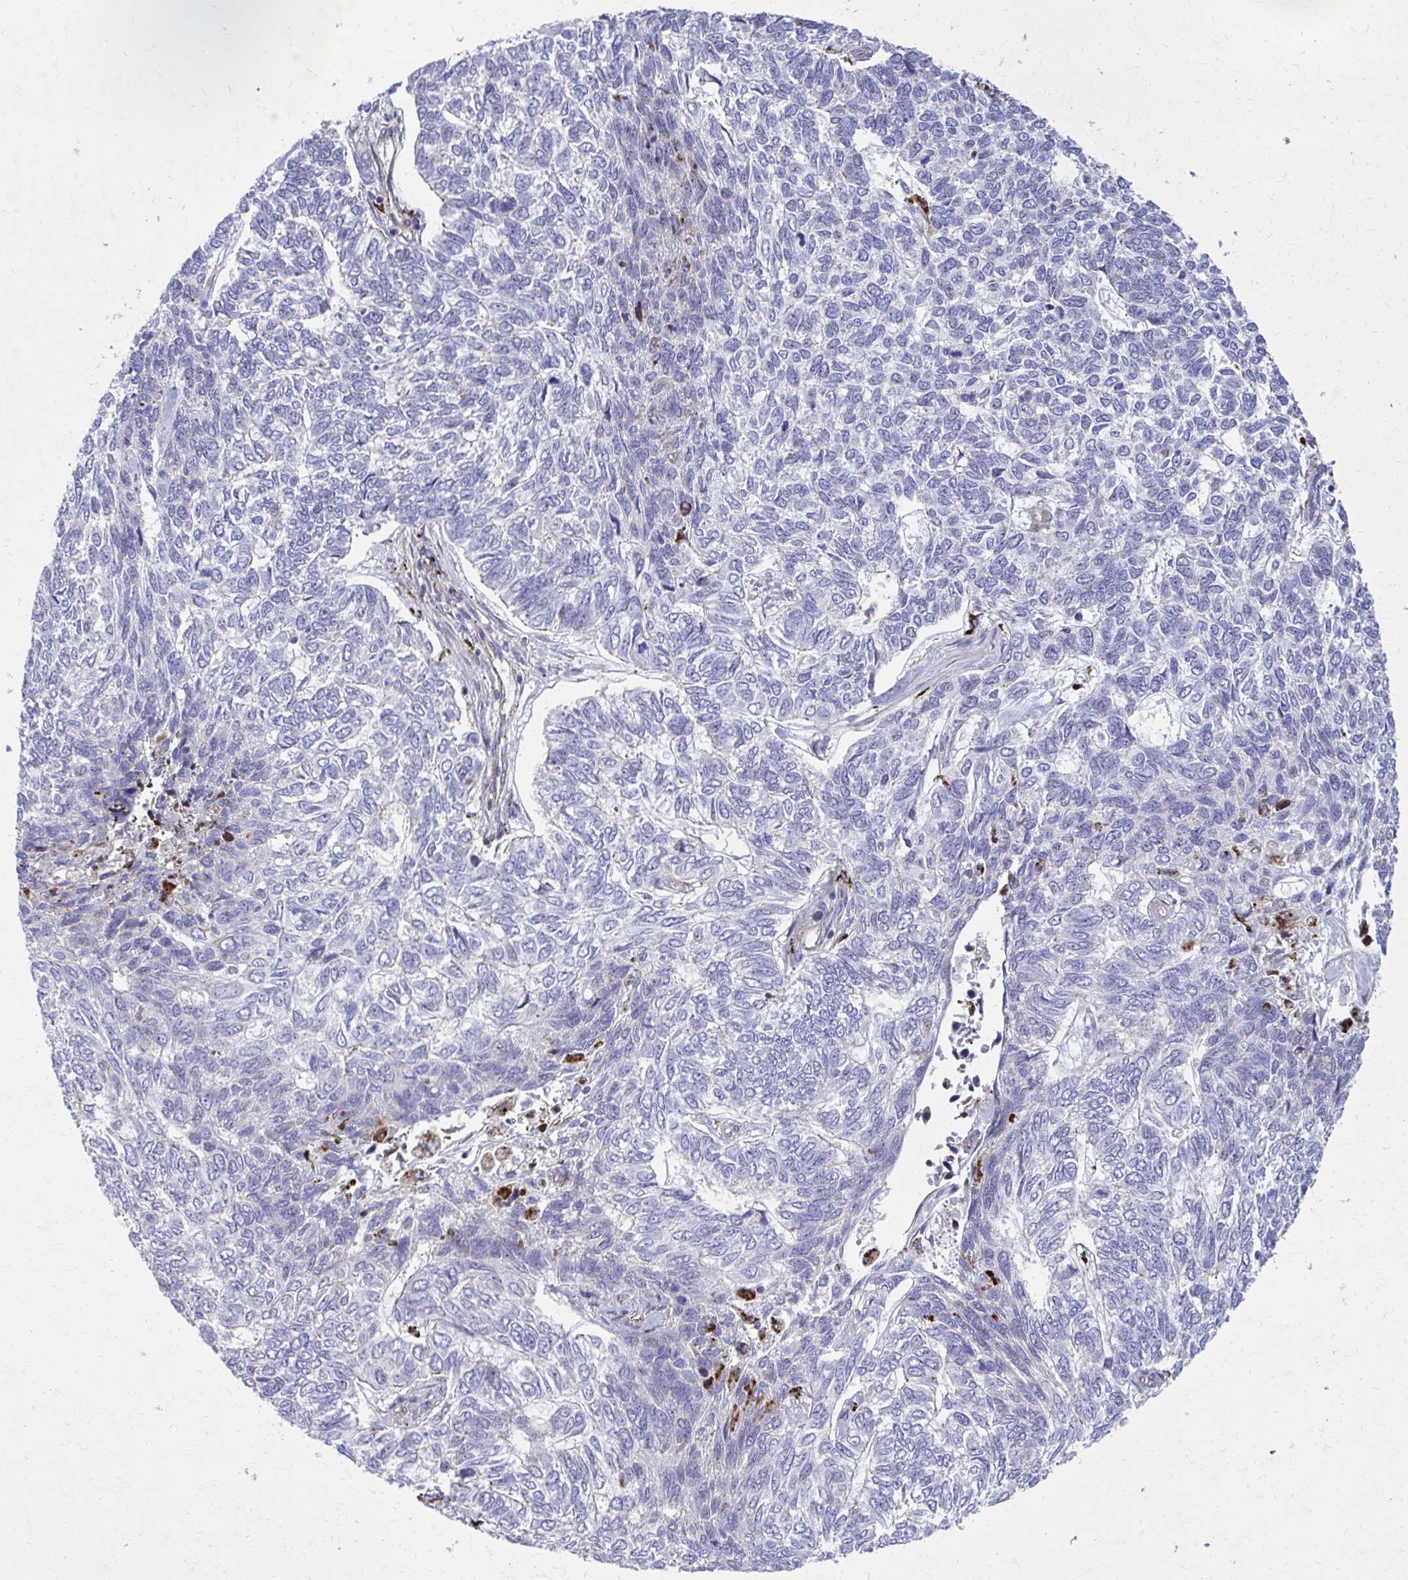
{"staining": {"intensity": "negative", "quantity": "none", "location": "none"}, "tissue": "skin cancer", "cell_type": "Tumor cells", "image_type": "cancer", "snomed": [{"axis": "morphology", "description": "Basal cell carcinoma"}, {"axis": "topography", "description": "Skin"}], "caption": "An immunohistochemistry (IHC) micrograph of skin cancer is shown. There is no staining in tumor cells of skin cancer. The staining was performed using DAB to visualize the protein expression in brown, while the nuclei were stained in blue with hematoxylin (Magnification: 20x).", "gene": "LRRC4B", "patient": {"sex": "female", "age": 65}}